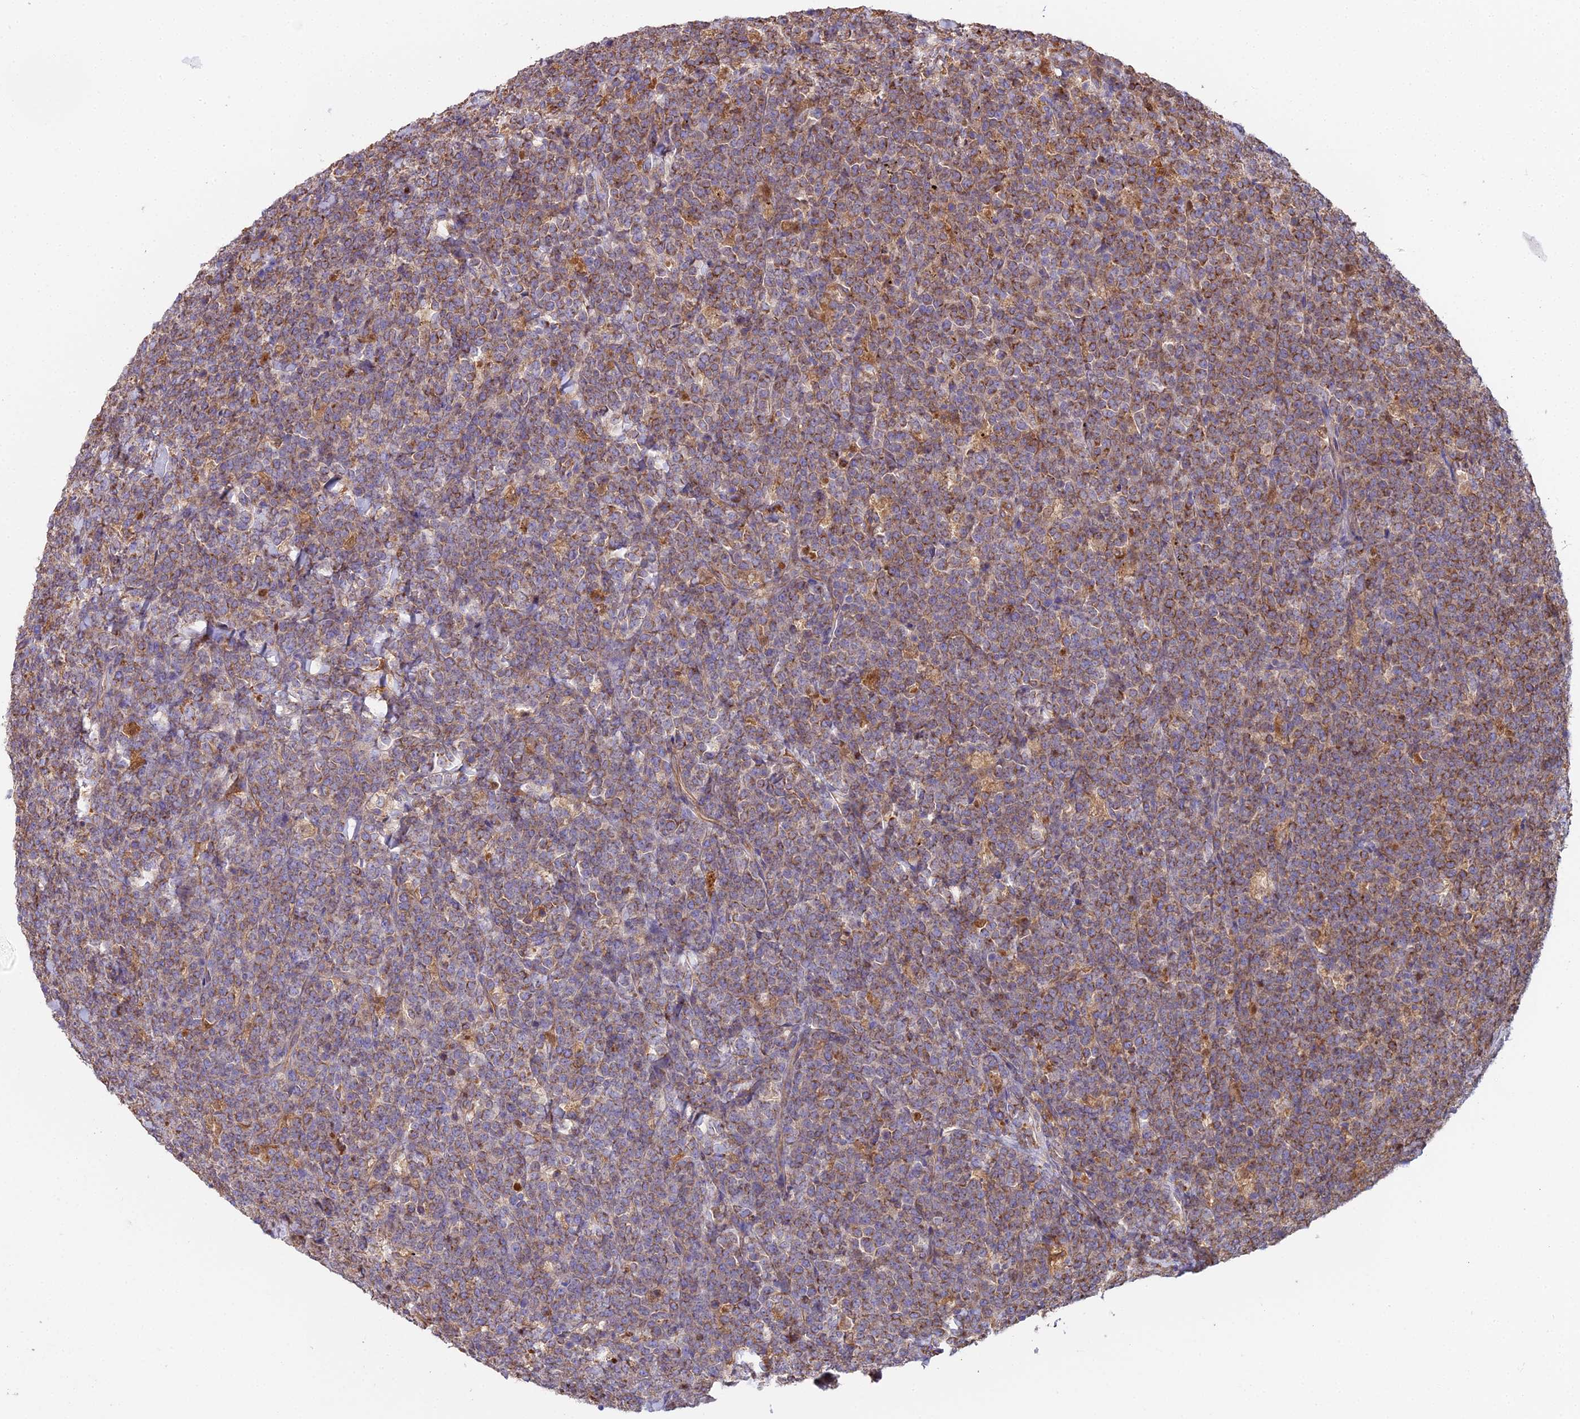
{"staining": {"intensity": "moderate", "quantity": "25%-75%", "location": "cytoplasmic/membranous"}, "tissue": "lymphoma", "cell_type": "Tumor cells", "image_type": "cancer", "snomed": [{"axis": "morphology", "description": "Malignant lymphoma, non-Hodgkin's type, High grade"}, {"axis": "topography", "description": "Small intestine"}], "caption": "A brown stain highlights moderate cytoplasmic/membranous expression of a protein in high-grade malignant lymphoma, non-Hodgkin's type tumor cells.", "gene": "BEX4", "patient": {"sex": "male", "age": 8}}